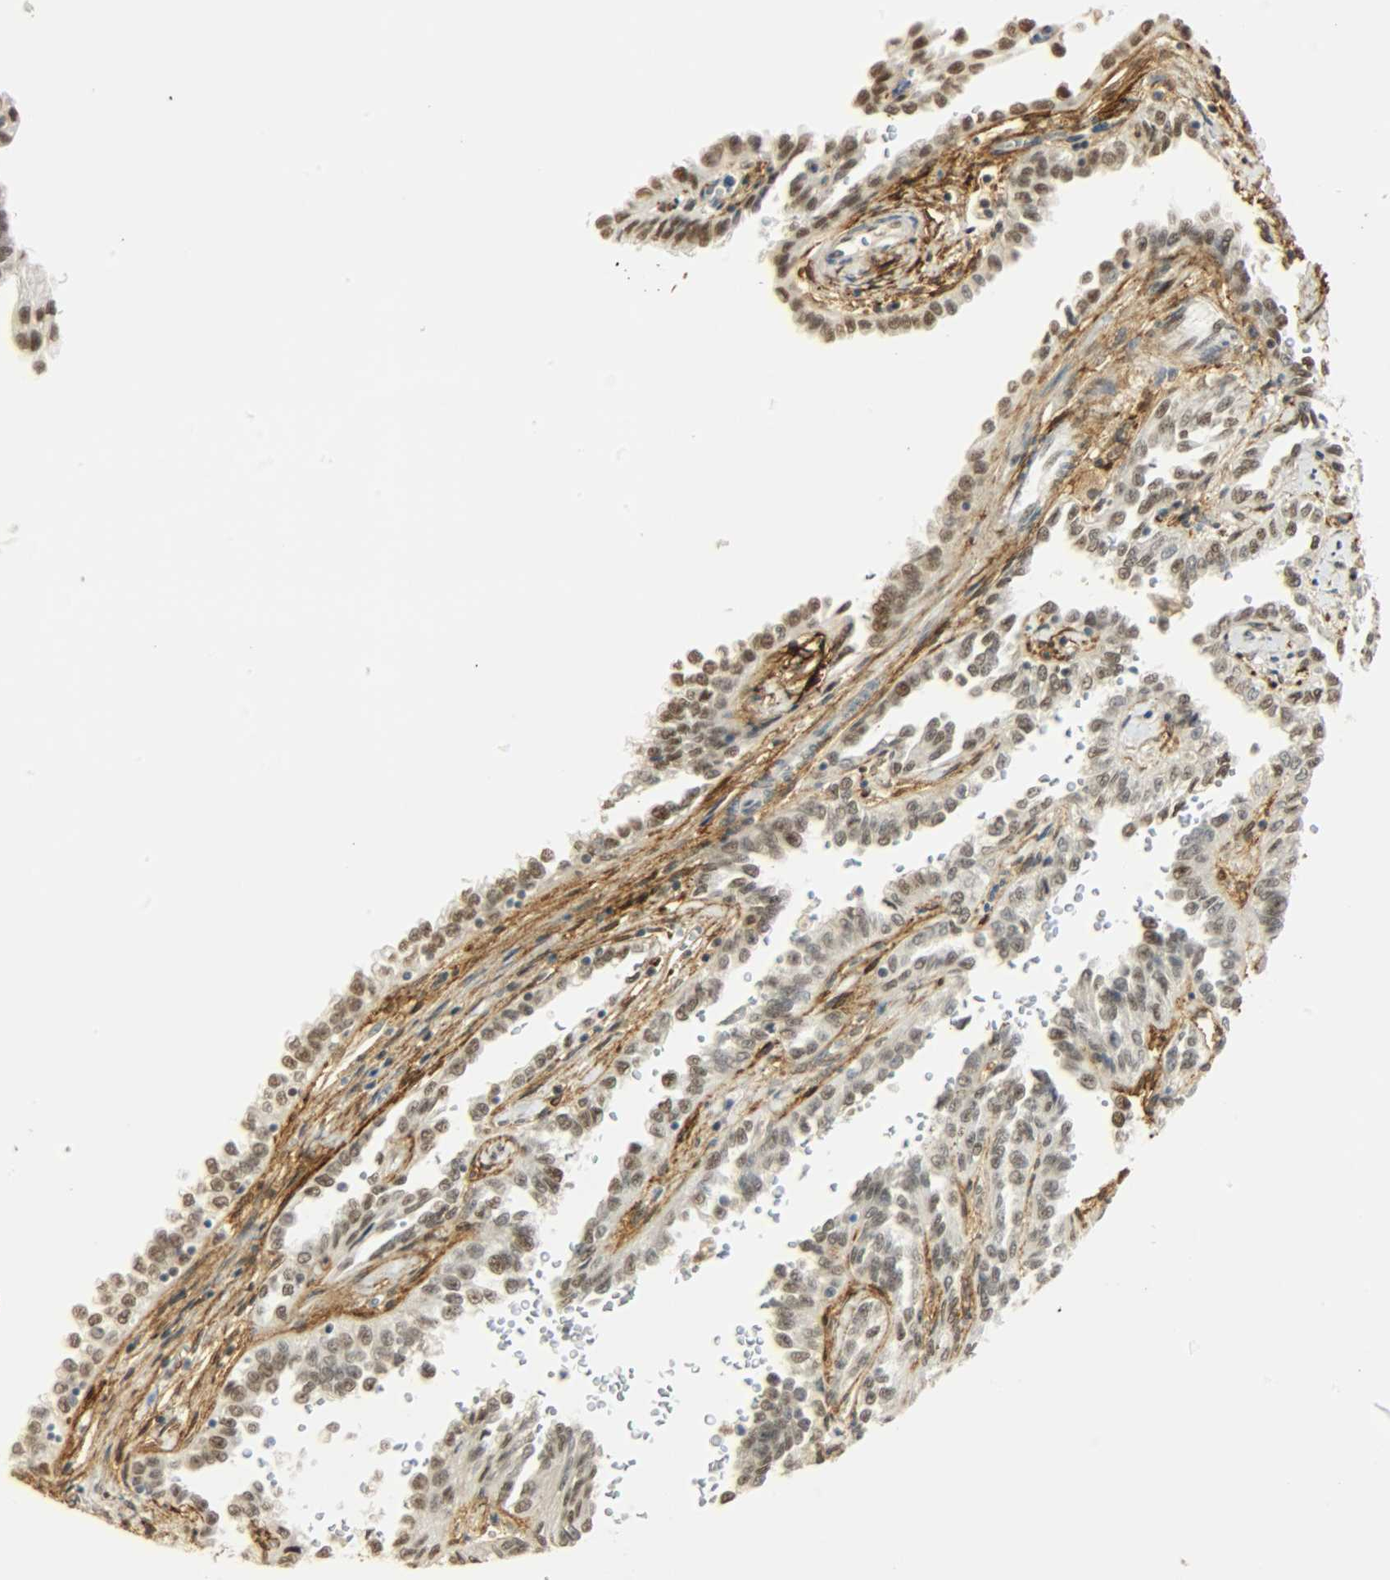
{"staining": {"intensity": "weak", "quantity": ">75%", "location": "nuclear"}, "tissue": "renal cancer", "cell_type": "Tumor cells", "image_type": "cancer", "snomed": [{"axis": "morphology", "description": "Inflammation, NOS"}, {"axis": "morphology", "description": "Adenocarcinoma, NOS"}, {"axis": "topography", "description": "Kidney"}], "caption": "IHC image of renal cancer stained for a protein (brown), which reveals low levels of weak nuclear staining in about >75% of tumor cells.", "gene": "NGFR", "patient": {"sex": "male", "age": 68}}